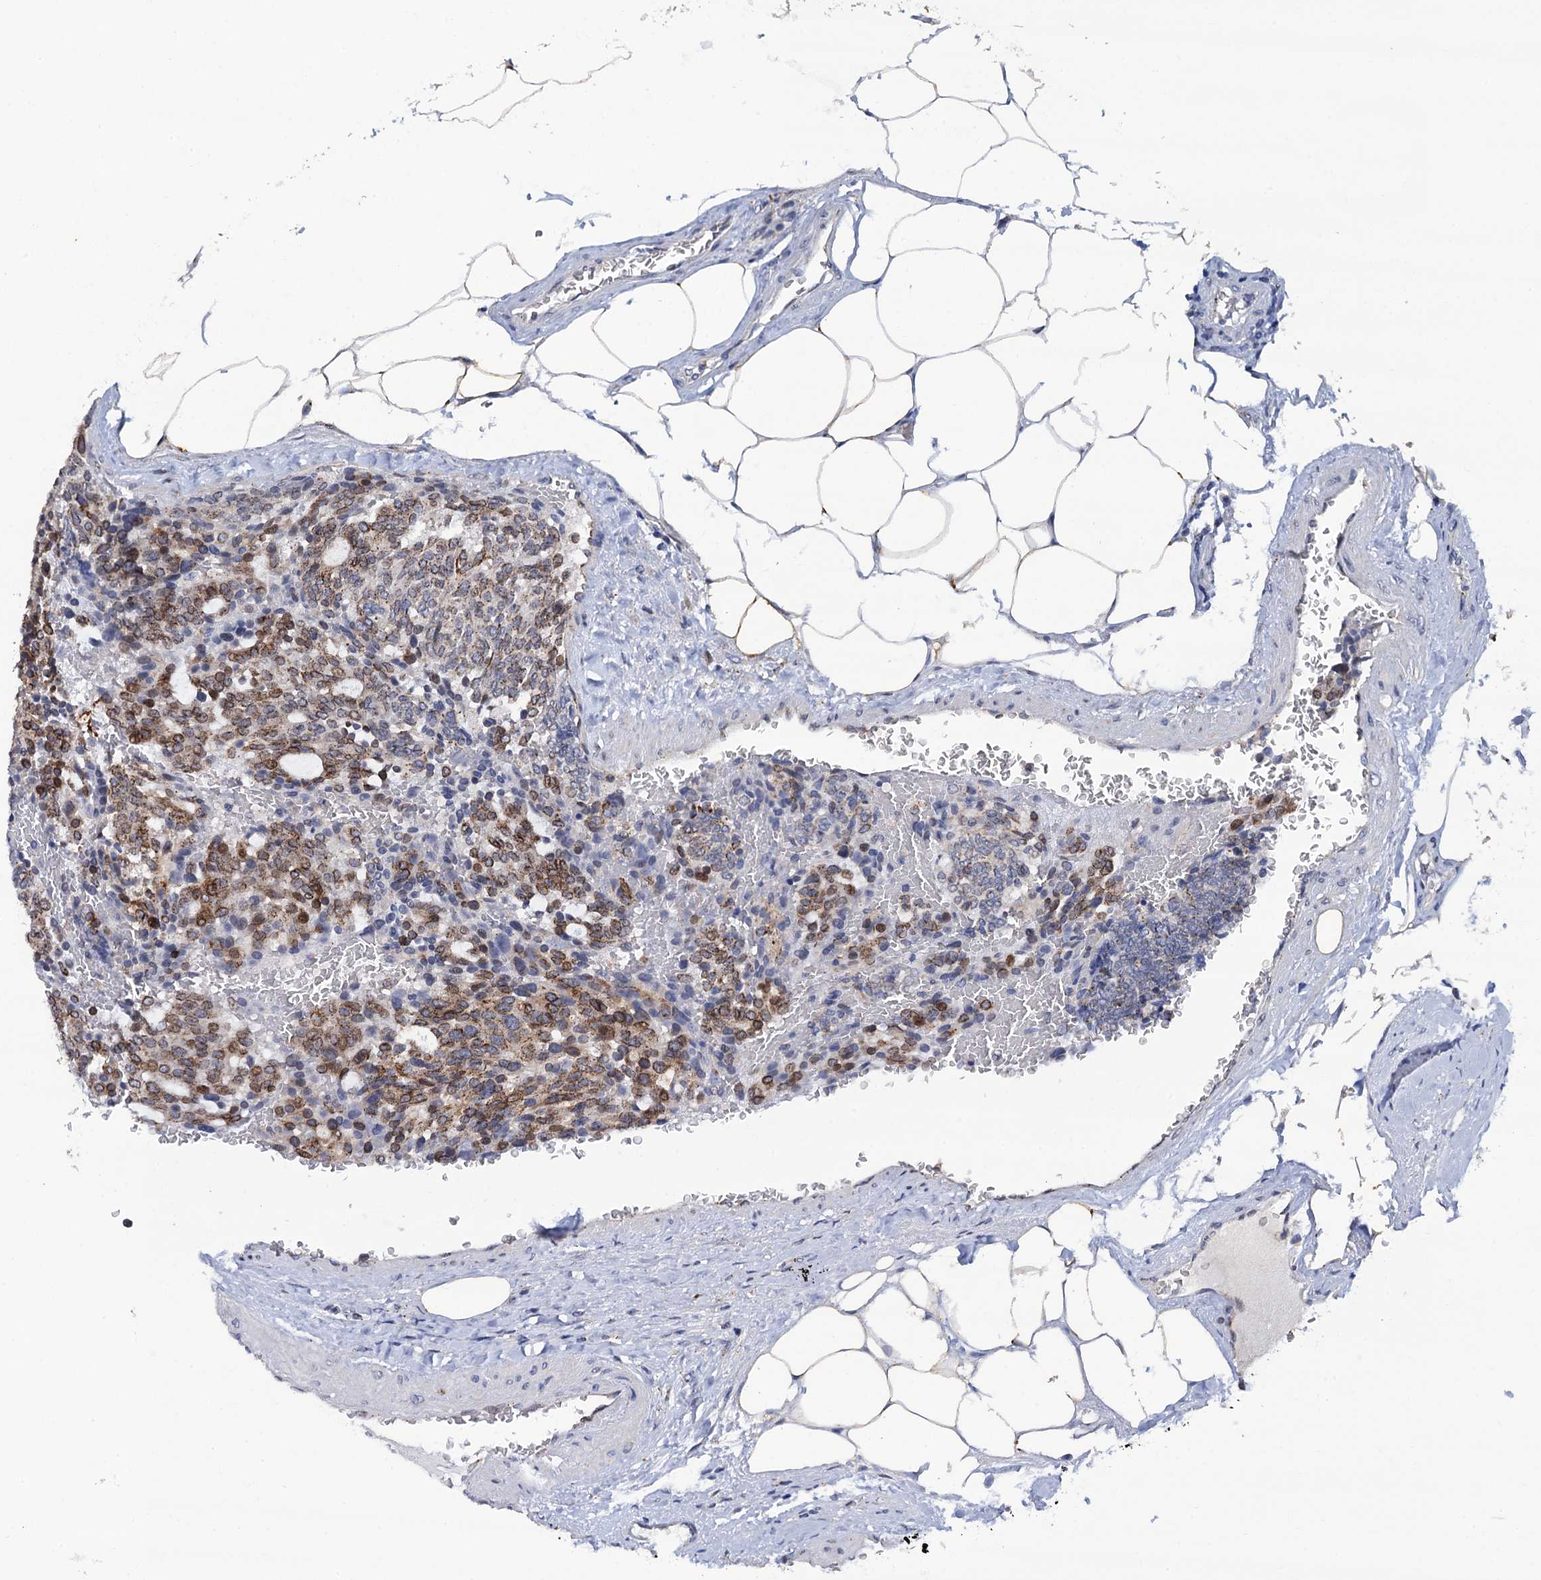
{"staining": {"intensity": "moderate", "quantity": ">75%", "location": "cytoplasmic/membranous"}, "tissue": "carcinoid", "cell_type": "Tumor cells", "image_type": "cancer", "snomed": [{"axis": "morphology", "description": "Carcinoid, malignant, NOS"}, {"axis": "topography", "description": "Pancreas"}], "caption": "Brown immunohistochemical staining in carcinoid (malignant) reveals moderate cytoplasmic/membranous staining in about >75% of tumor cells.", "gene": "THAP2", "patient": {"sex": "female", "age": 54}}